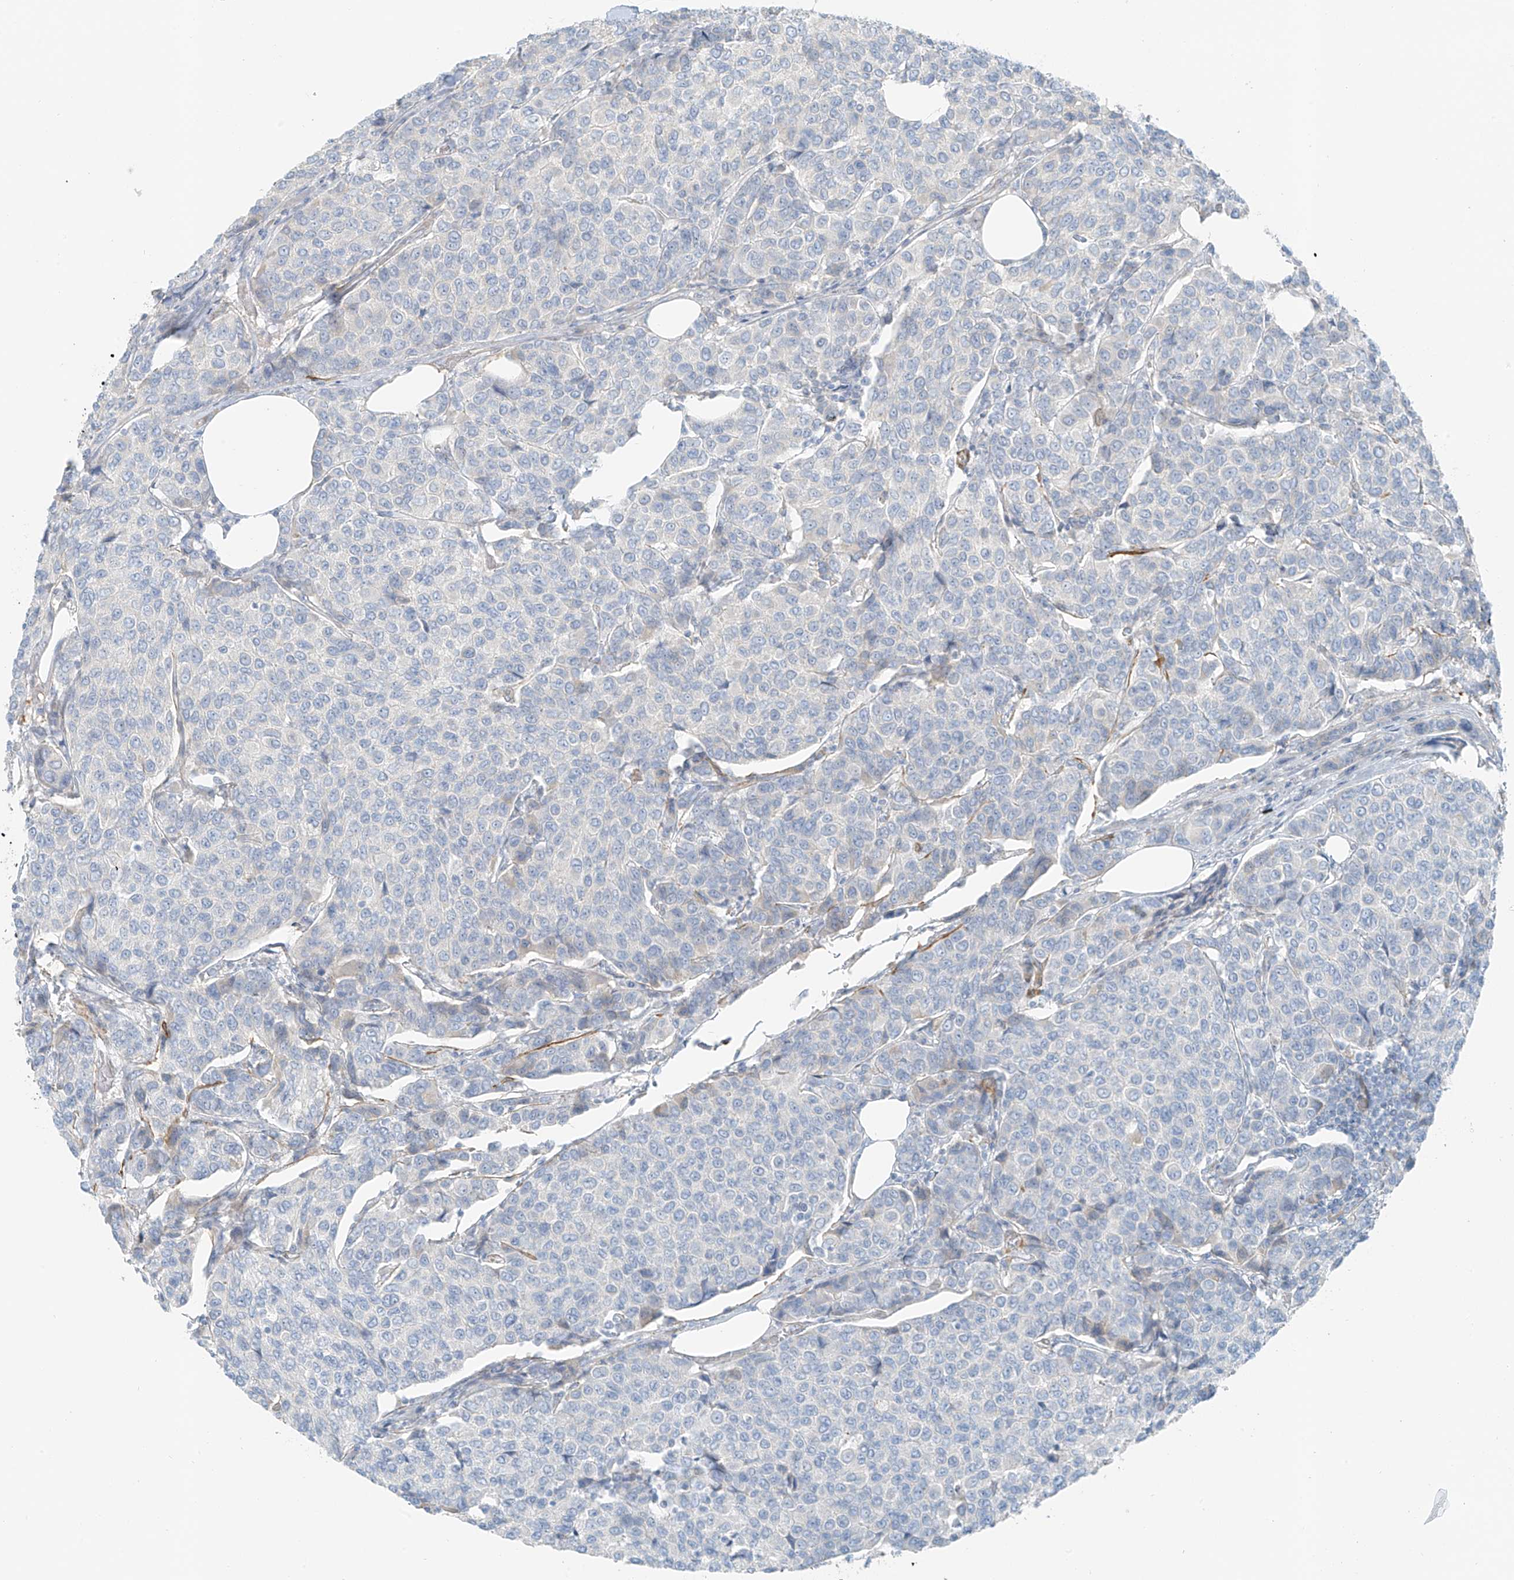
{"staining": {"intensity": "negative", "quantity": "none", "location": "none"}, "tissue": "breast cancer", "cell_type": "Tumor cells", "image_type": "cancer", "snomed": [{"axis": "morphology", "description": "Duct carcinoma"}, {"axis": "topography", "description": "Breast"}], "caption": "DAB (3,3'-diaminobenzidine) immunohistochemical staining of breast intraductal carcinoma displays no significant staining in tumor cells.", "gene": "SMCP", "patient": {"sex": "female", "age": 55}}